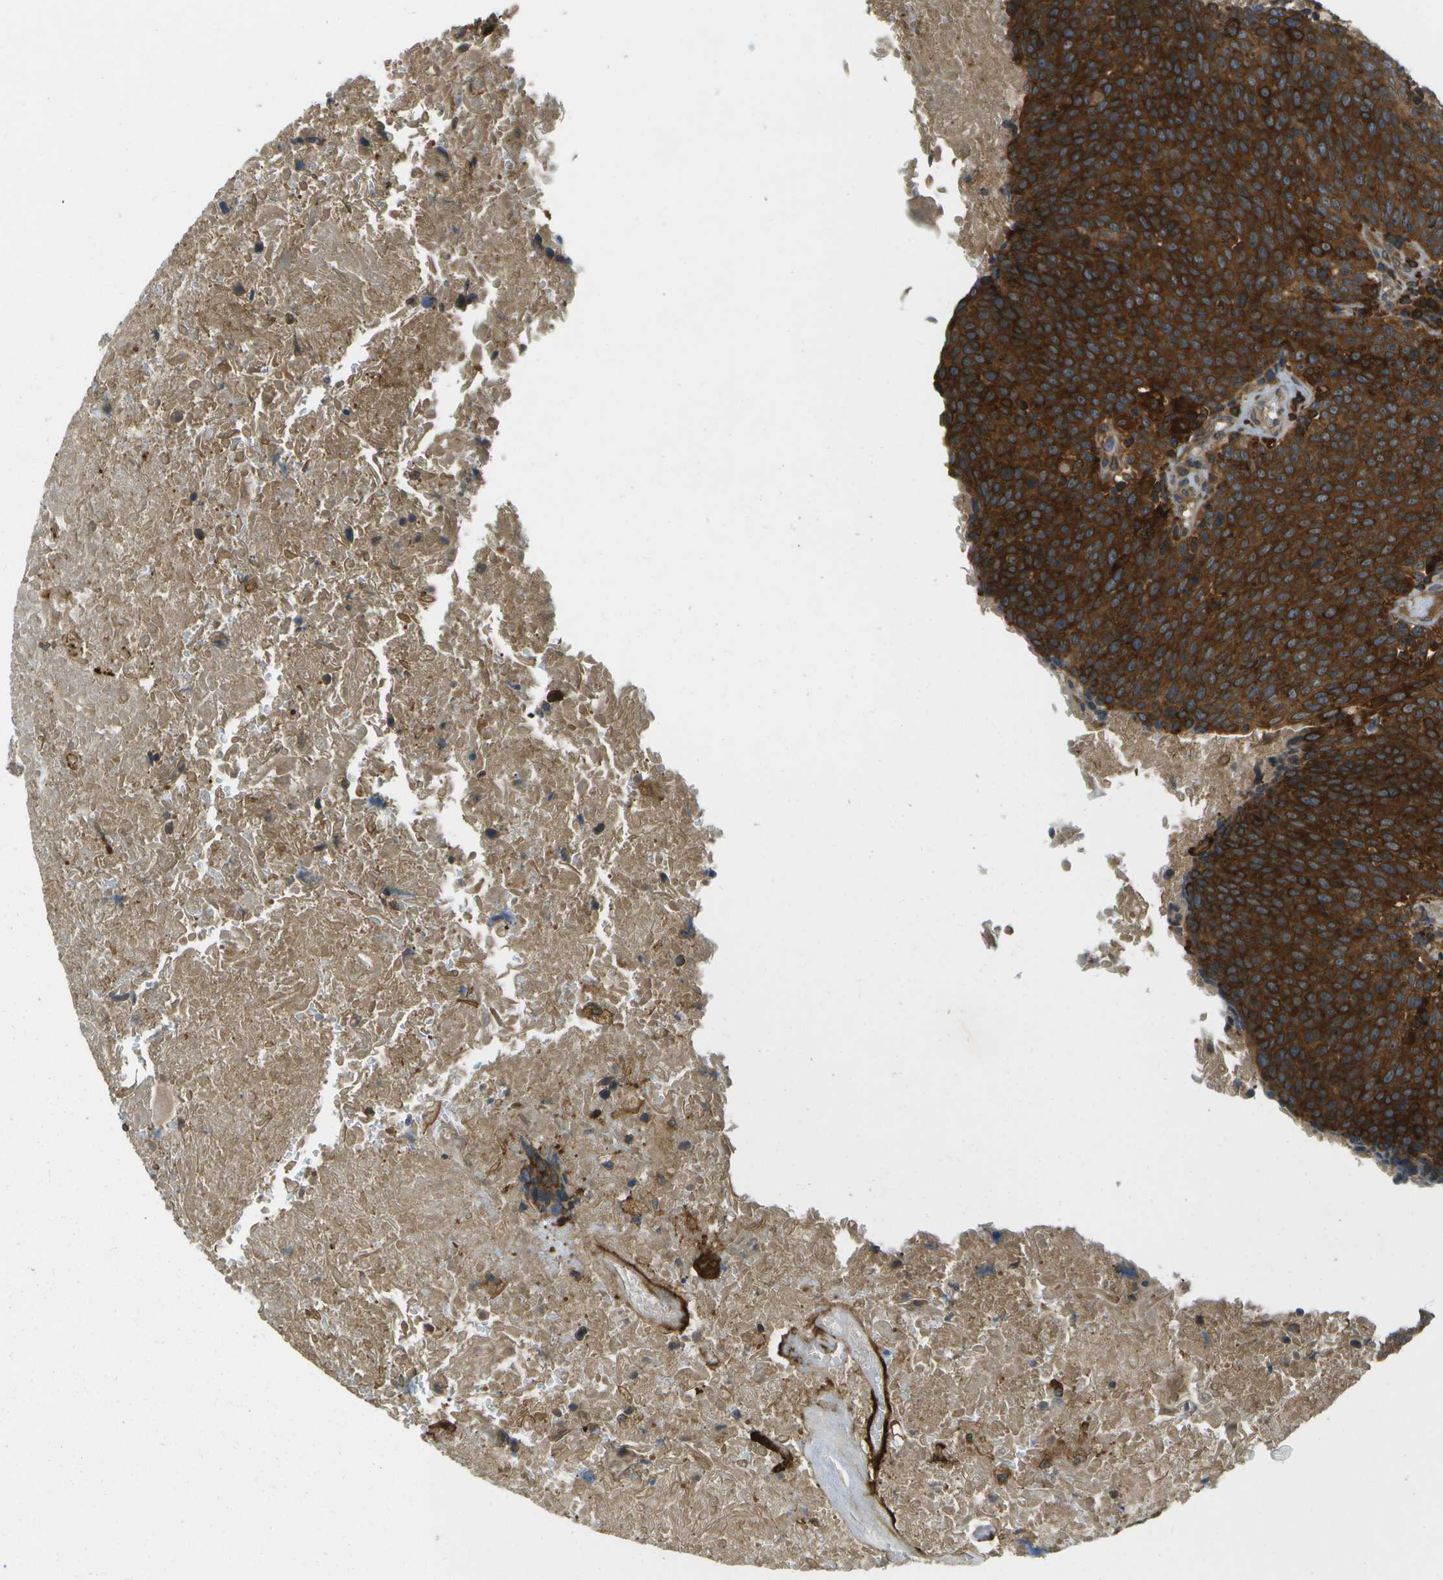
{"staining": {"intensity": "strong", "quantity": ">75%", "location": "cytoplasmic/membranous"}, "tissue": "head and neck cancer", "cell_type": "Tumor cells", "image_type": "cancer", "snomed": [{"axis": "morphology", "description": "Squamous cell carcinoma, NOS"}, {"axis": "morphology", "description": "Squamous cell carcinoma, metastatic, NOS"}, {"axis": "topography", "description": "Lymph node"}, {"axis": "topography", "description": "Head-Neck"}], "caption": "Immunohistochemistry (IHC) micrograph of neoplastic tissue: human head and neck squamous cell carcinoma stained using immunohistochemistry (IHC) shows high levels of strong protein expression localized specifically in the cytoplasmic/membranous of tumor cells, appearing as a cytoplasmic/membranous brown color.", "gene": "TMTC1", "patient": {"sex": "male", "age": 62}}